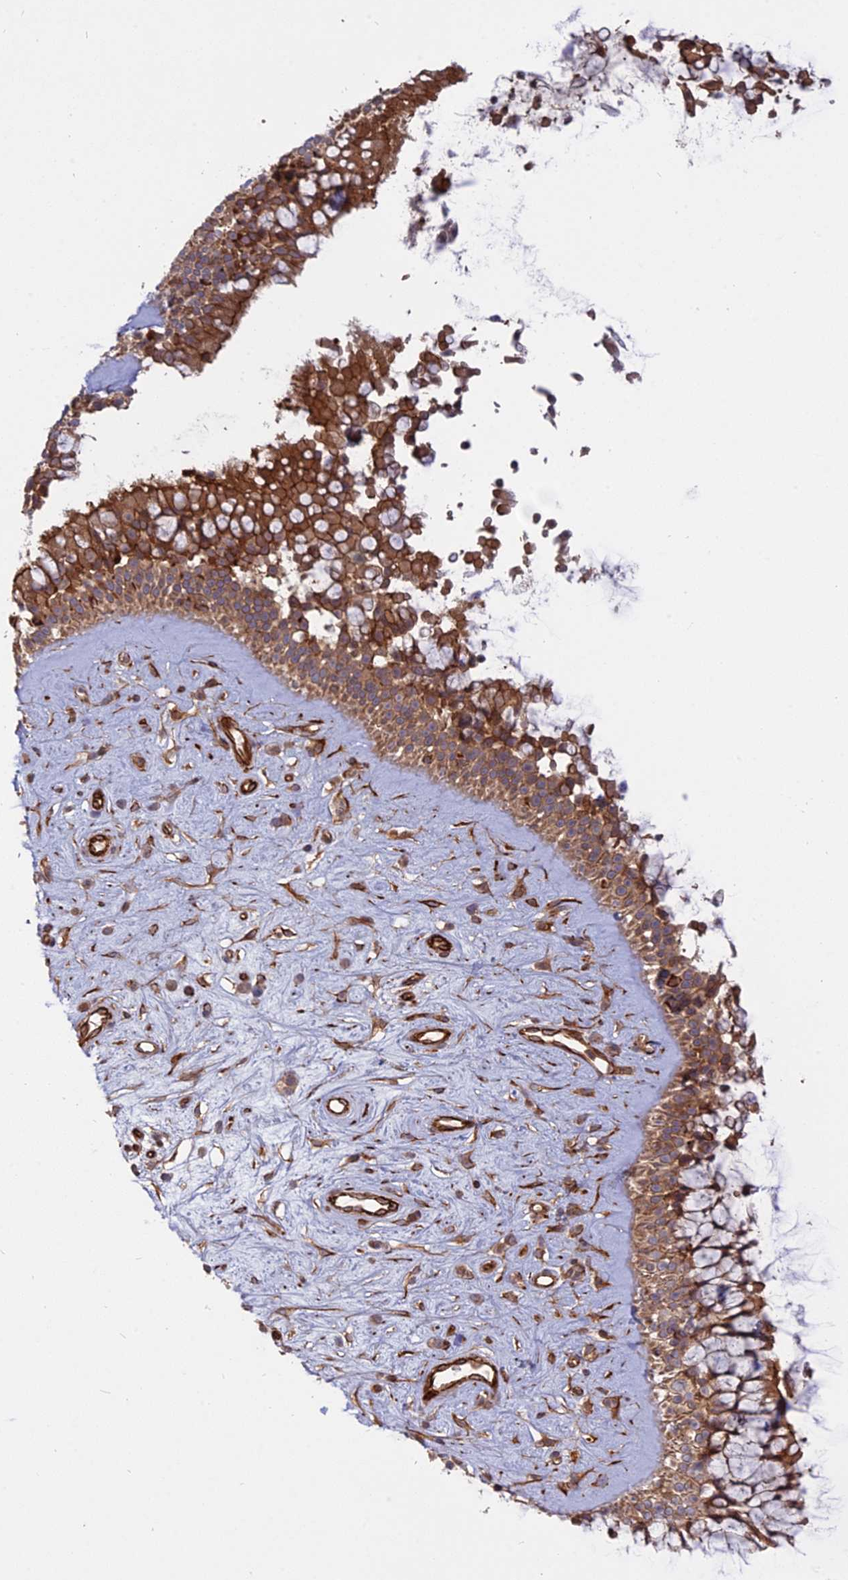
{"staining": {"intensity": "moderate", "quantity": ">75%", "location": "cytoplasmic/membranous"}, "tissue": "nasopharynx", "cell_type": "Respiratory epithelial cells", "image_type": "normal", "snomed": [{"axis": "morphology", "description": "Normal tissue, NOS"}, {"axis": "topography", "description": "Nasopharynx"}], "caption": "Immunohistochemistry (IHC) of normal human nasopharynx displays medium levels of moderate cytoplasmic/membranous positivity in approximately >75% of respiratory epithelial cells.", "gene": "PHLDB3", "patient": {"sex": "male", "age": 32}}